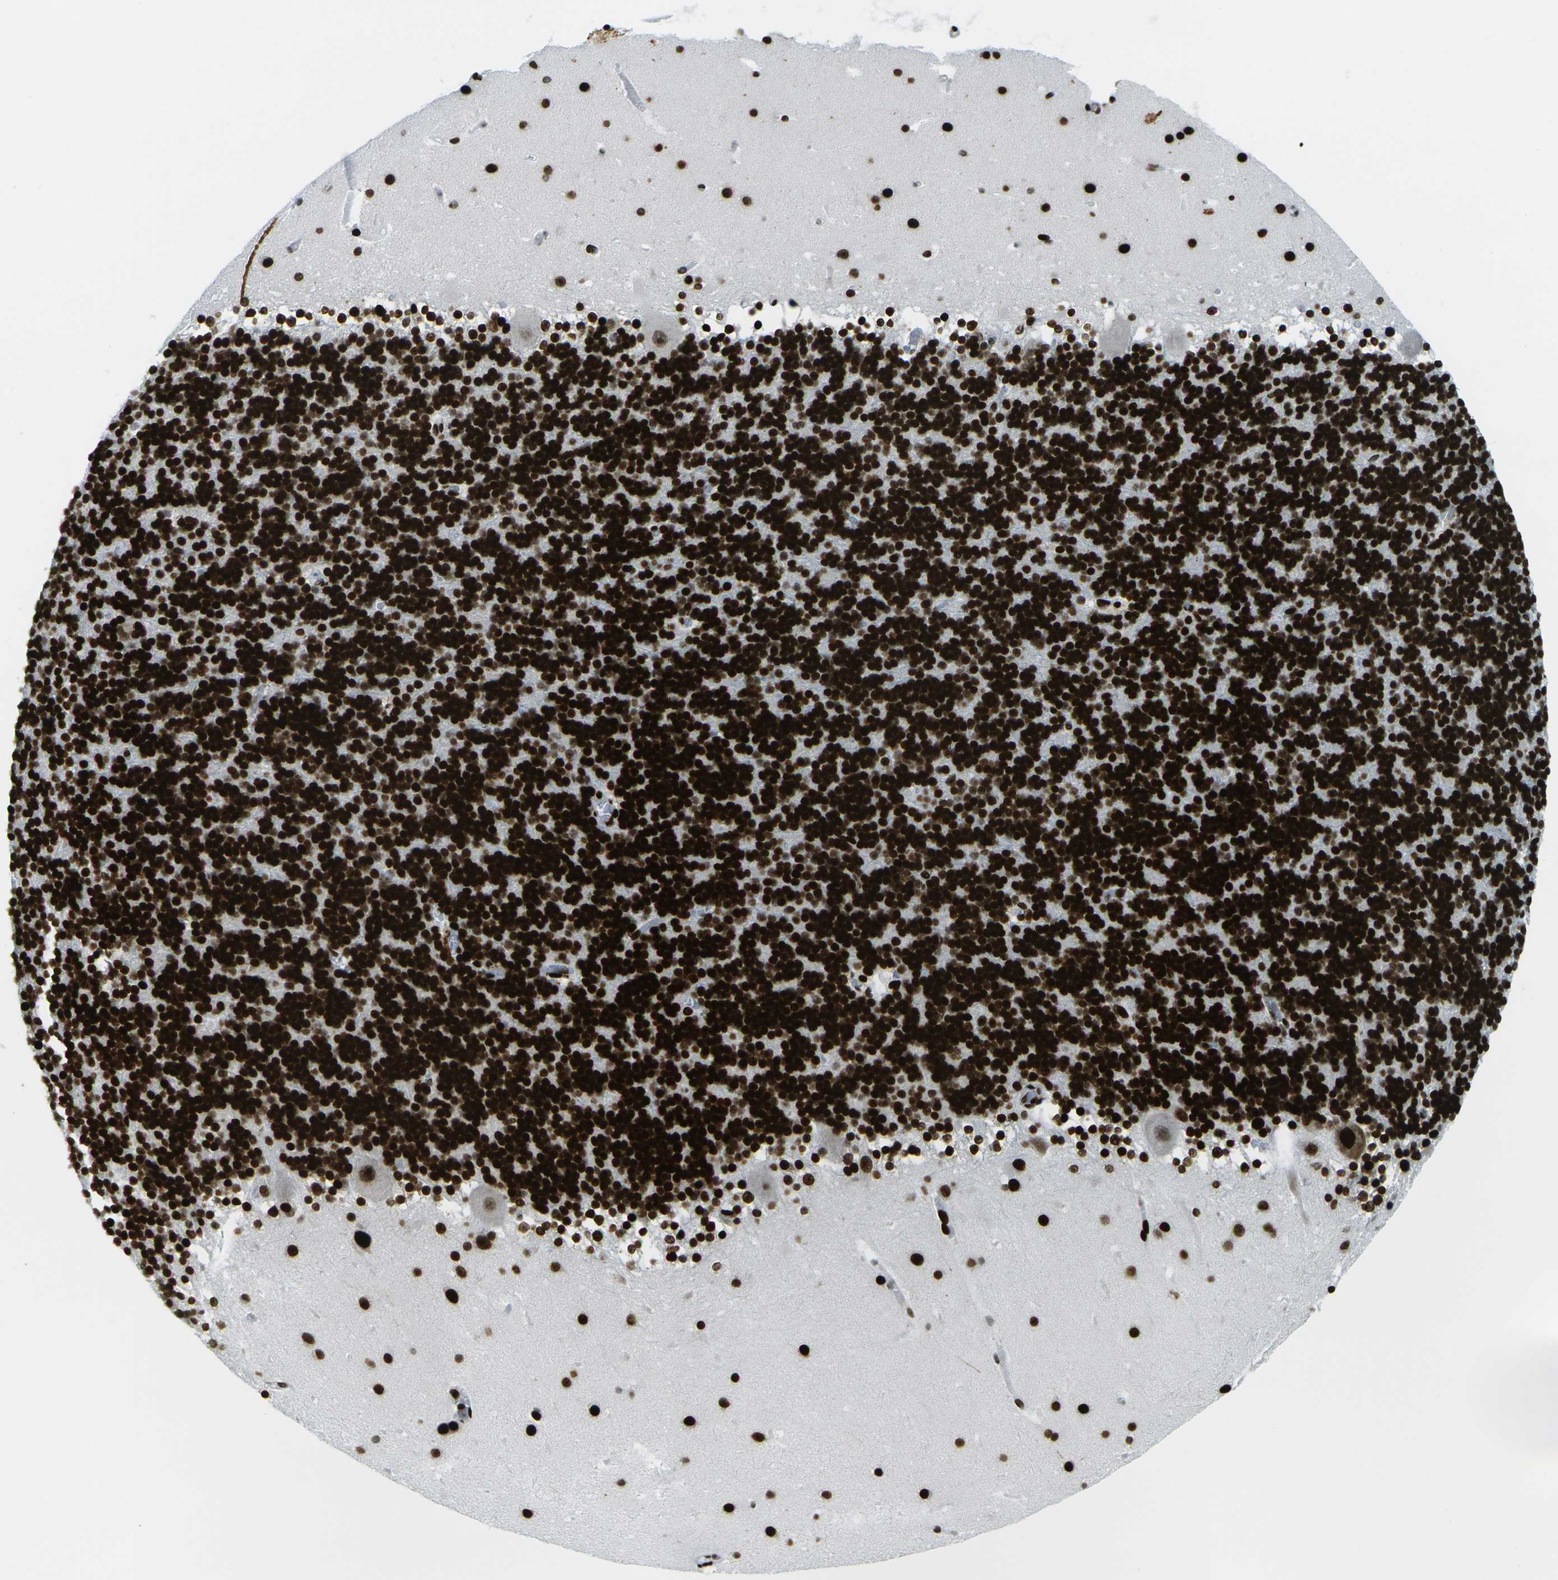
{"staining": {"intensity": "strong", "quantity": ">75%", "location": "nuclear"}, "tissue": "cerebellum", "cell_type": "Cells in granular layer", "image_type": "normal", "snomed": [{"axis": "morphology", "description": "Normal tissue, NOS"}, {"axis": "topography", "description": "Cerebellum"}], "caption": "Cells in granular layer reveal high levels of strong nuclear staining in approximately >75% of cells in normal cerebellum.", "gene": "H3", "patient": {"sex": "male", "age": 45}}